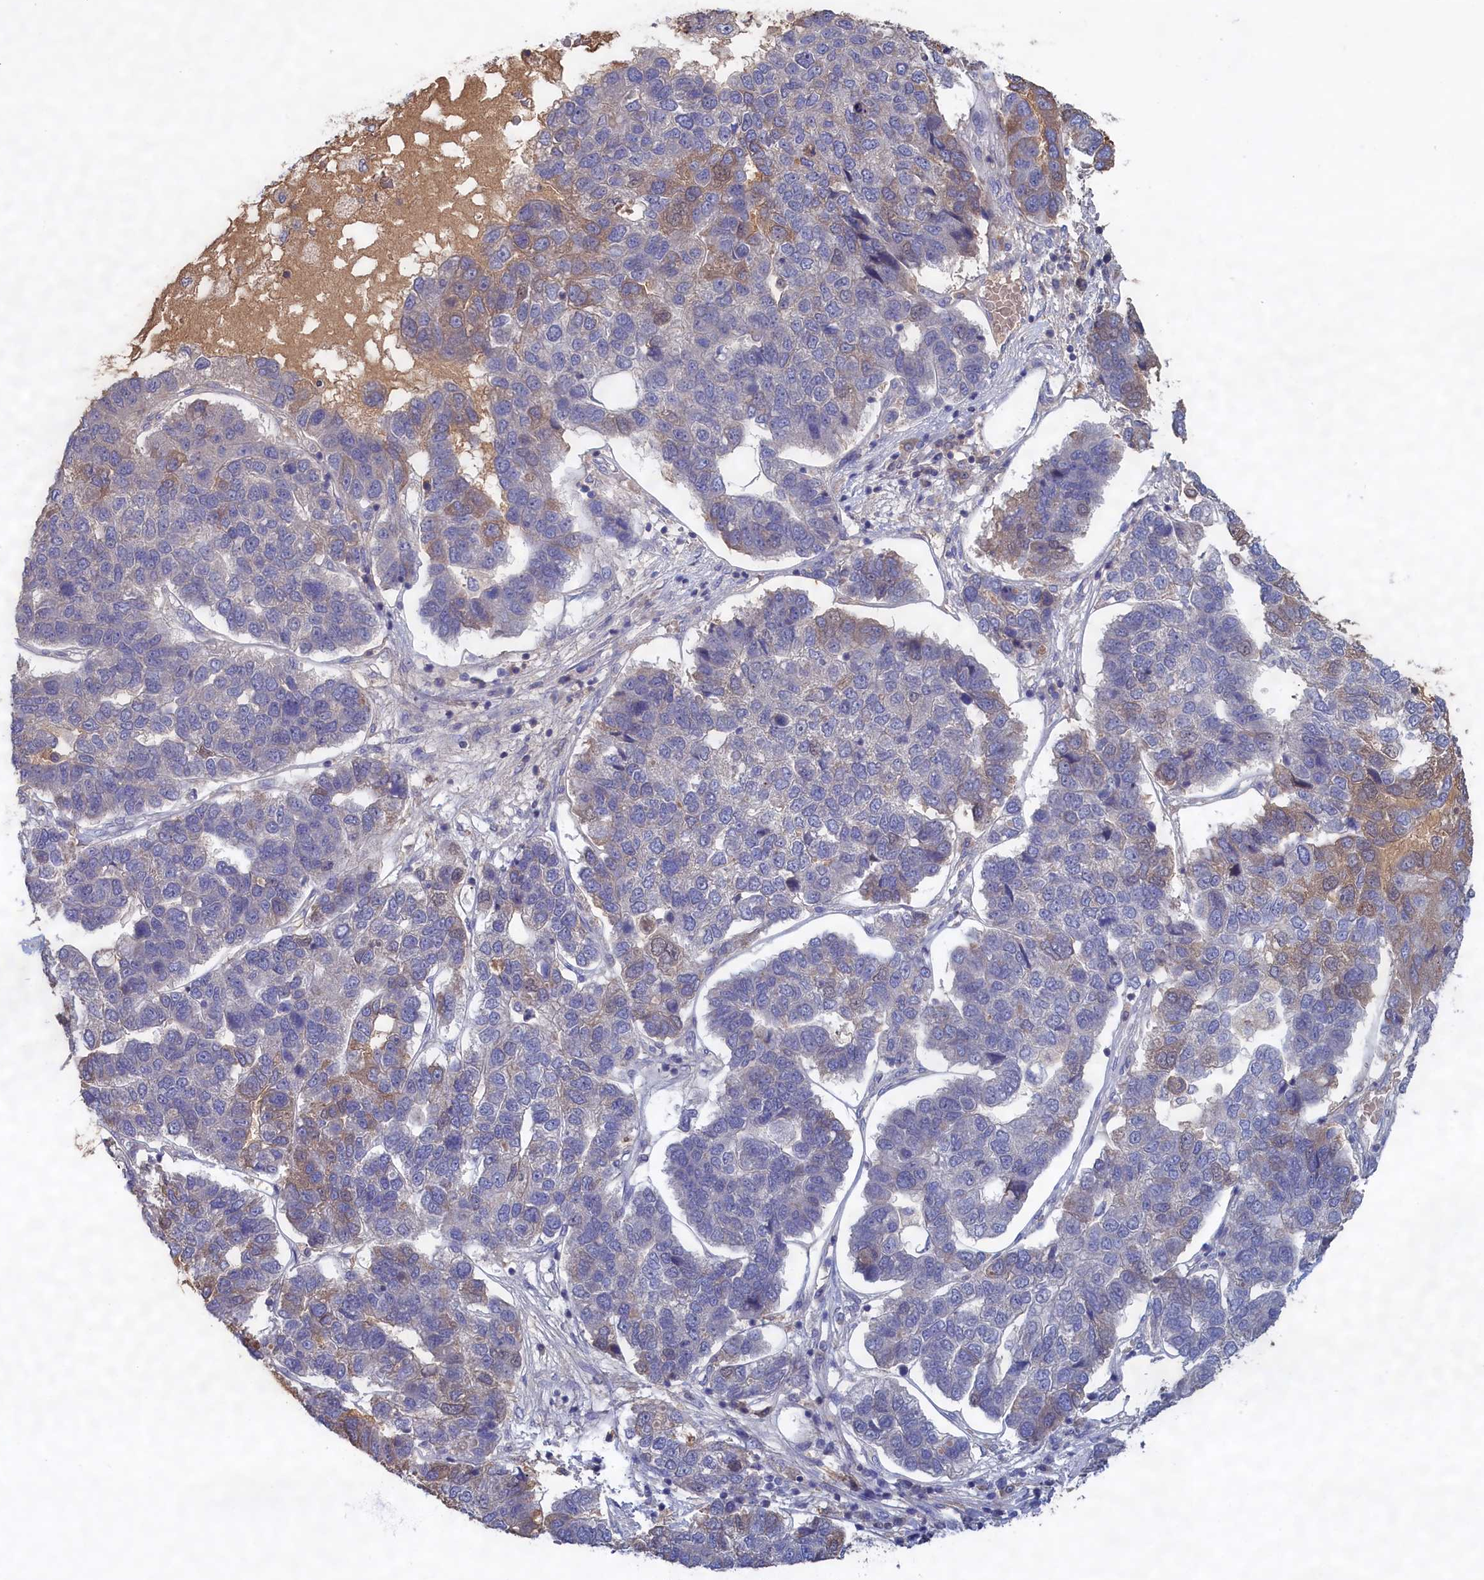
{"staining": {"intensity": "weak", "quantity": "<25%", "location": "cytoplasmic/membranous"}, "tissue": "pancreatic cancer", "cell_type": "Tumor cells", "image_type": "cancer", "snomed": [{"axis": "morphology", "description": "Adenocarcinoma, NOS"}, {"axis": "topography", "description": "Pancreas"}], "caption": "Pancreatic adenocarcinoma was stained to show a protein in brown. There is no significant staining in tumor cells. (DAB (3,3'-diaminobenzidine) IHC, high magnification).", "gene": "CELF5", "patient": {"sex": "female", "age": 61}}